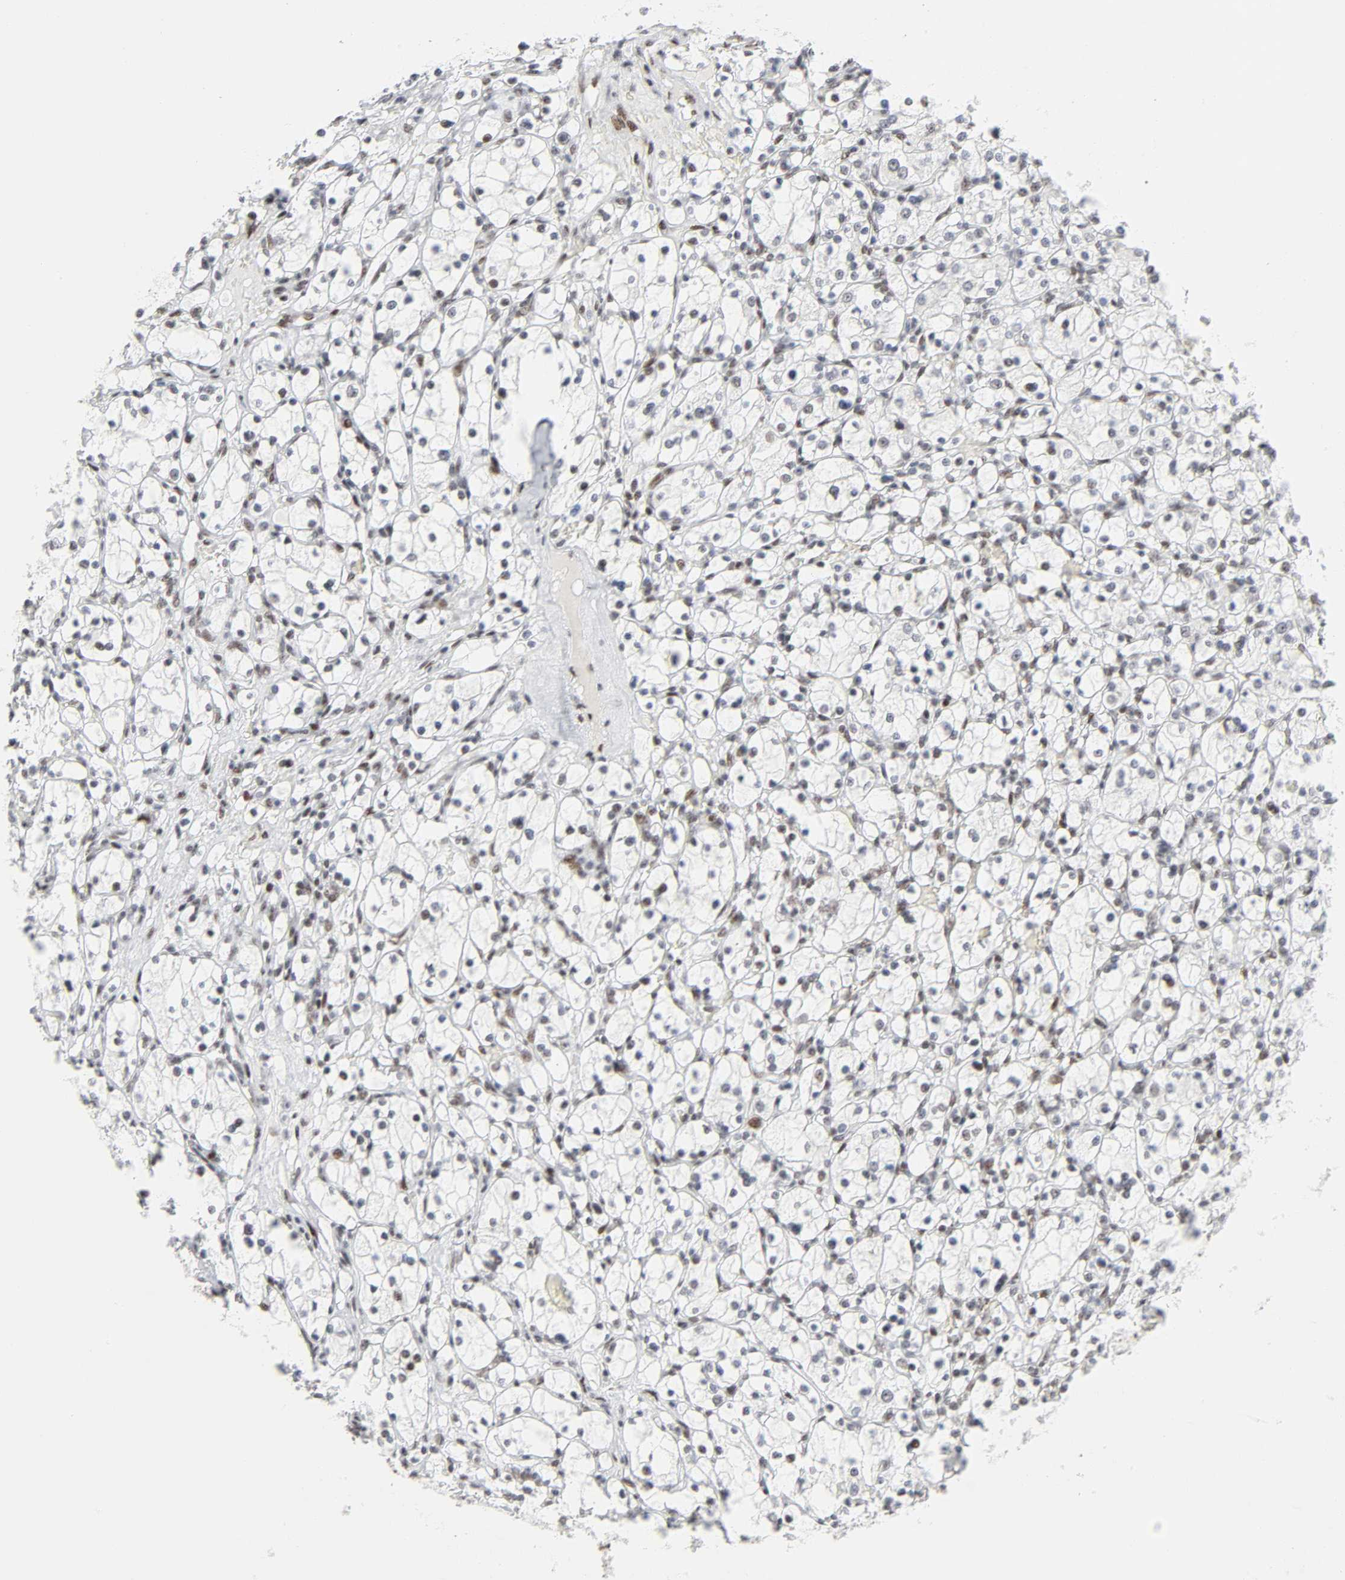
{"staining": {"intensity": "moderate", "quantity": "25%-75%", "location": "nuclear"}, "tissue": "renal cancer", "cell_type": "Tumor cells", "image_type": "cancer", "snomed": [{"axis": "morphology", "description": "Adenocarcinoma, NOS"}, {"axis": "topography", "description": "Kidney"}], "caption": "A high-resolution micrograph shows IHC staining of adenocarcinoma (renal), which exhibits moderate nuclear staining in about 25%-75% of tumor cells.", "gene": "HSF1", "patient": {"sex": "female", "age": 83}}